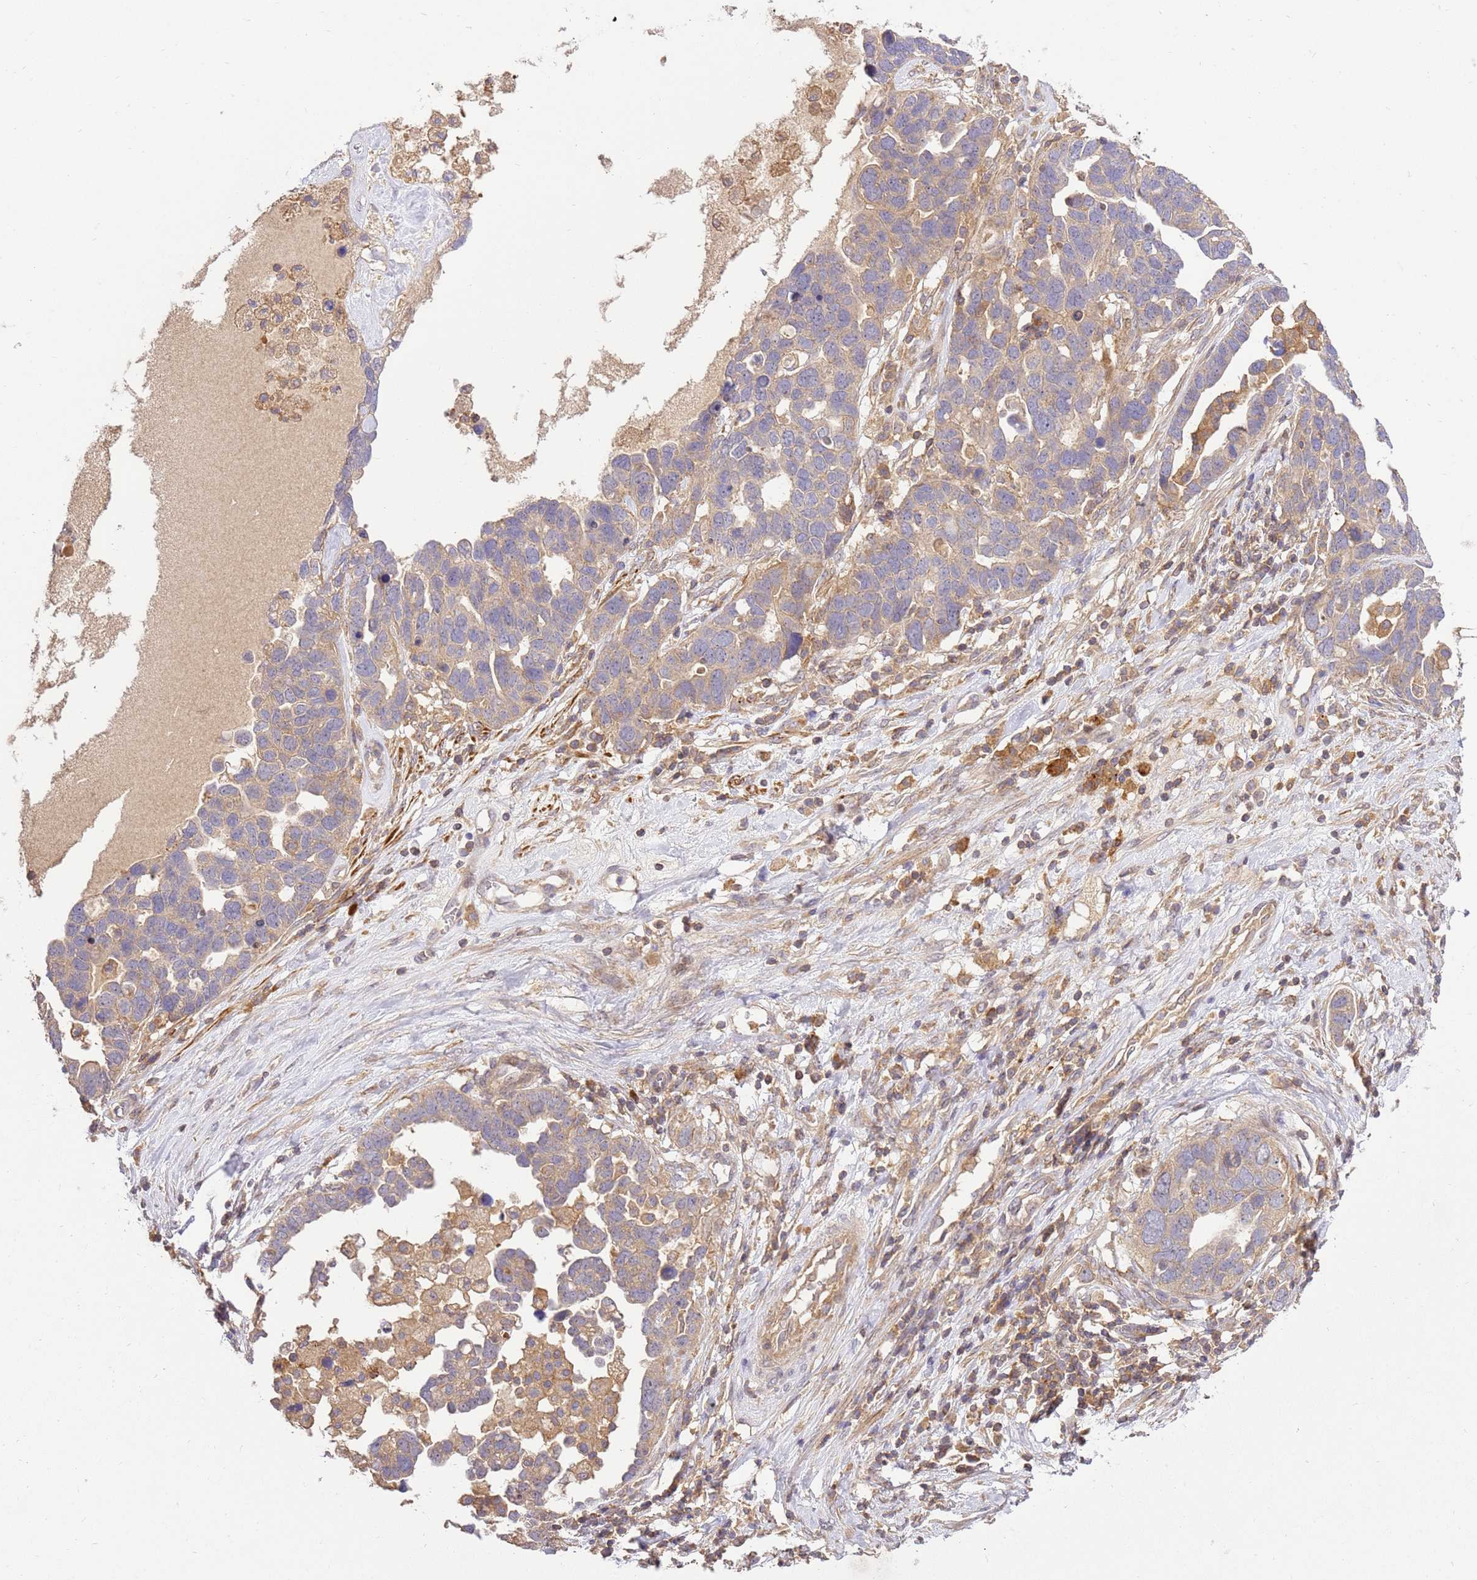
{"staining": {"intensity": "weak", "quantity": "25%-75%", "location": "cytoplasmic/membranous"}, "tissue": "ovarian cancer", "cell_type": "Tumor cells", "image_type": "cancer", "snomed": [{"axis": "morphology", "description": "Cystadenocarcinoma, serous, NOS"}, {"axis": "topography", "description": "Ovary"}], "caption": "Tumor cells exhibit low levels of weak cytoplasmic/membranous expression in approximately 25%-75% of cells in ovarian serous cystadenocarcinoma.", "gene": "GAREM1", "patient": {"sex": "female", "age": 54}}